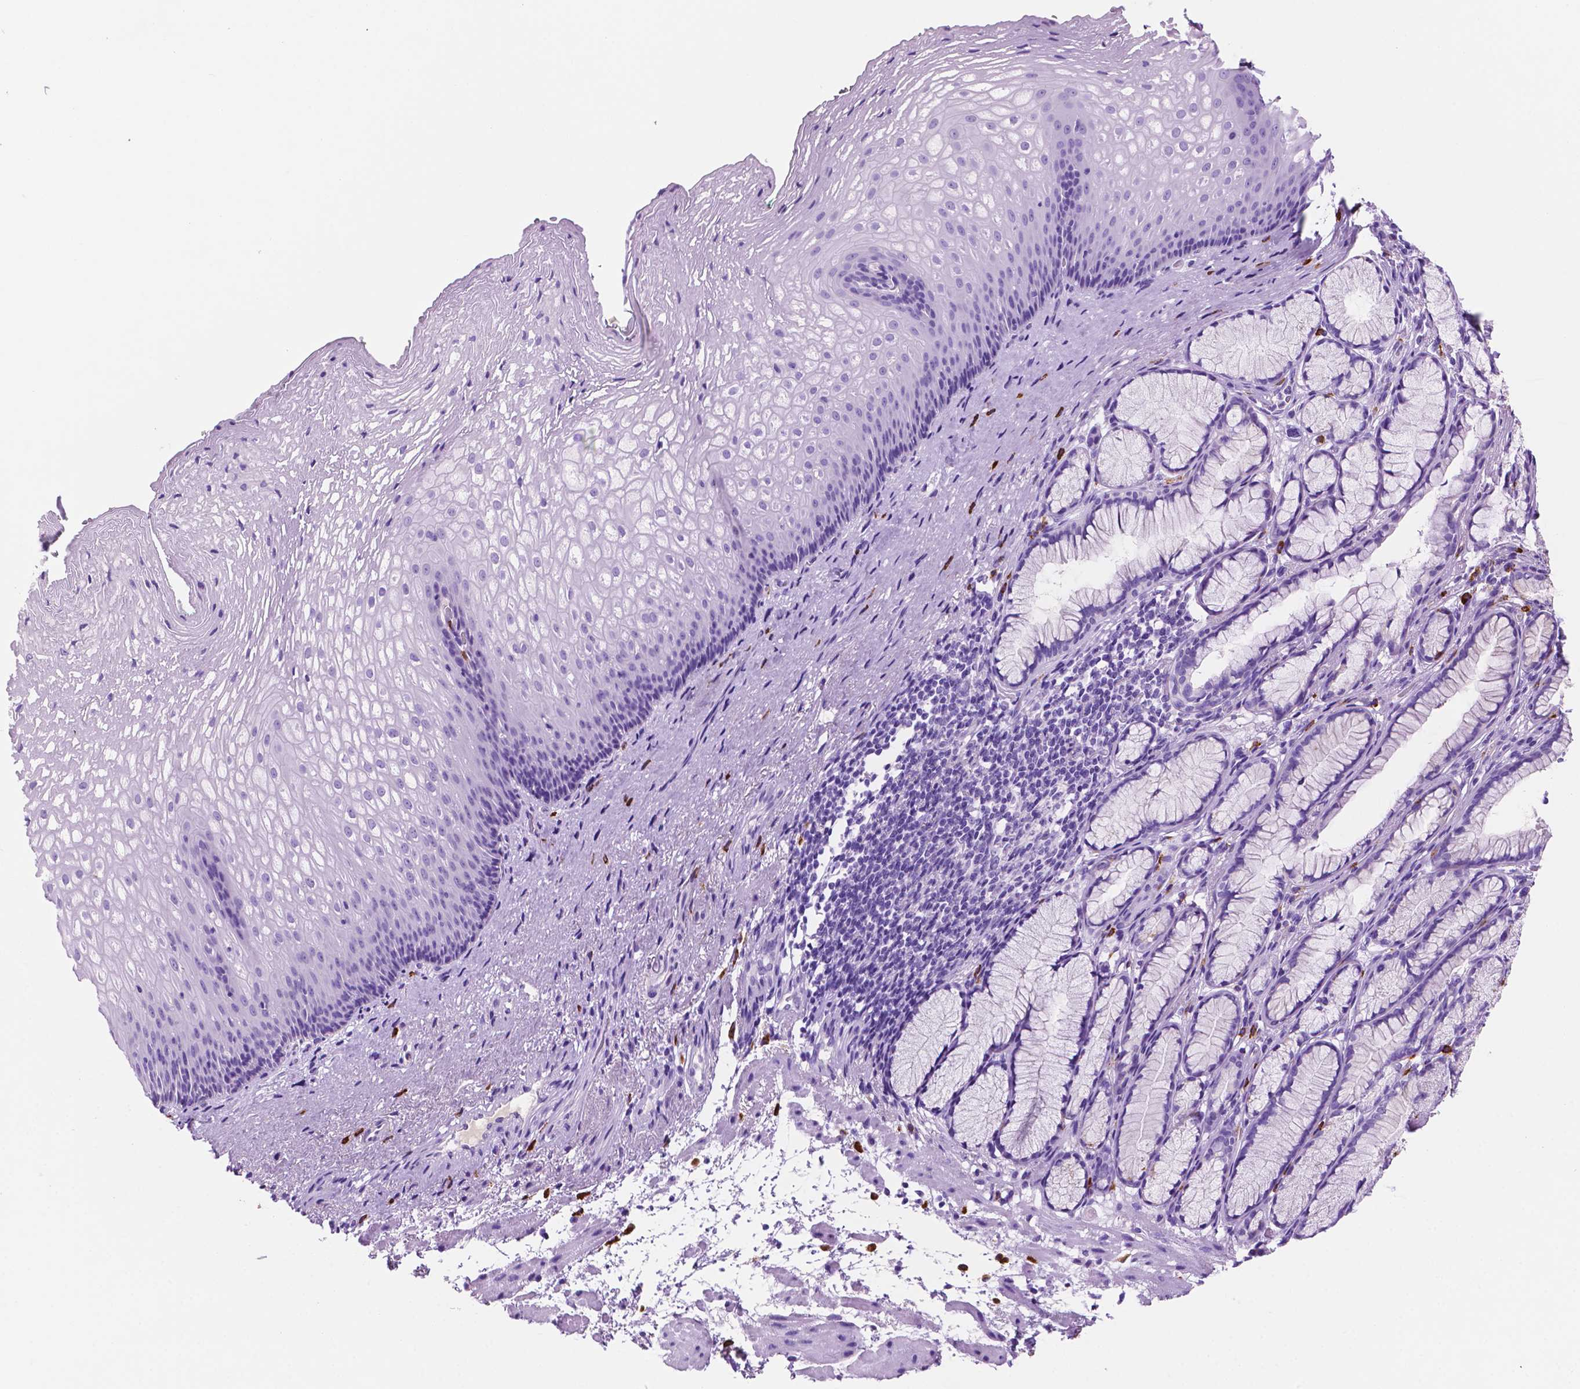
{"staining": {"intensity": "negative", "quantity": "none", "location": "none"}, "tissue": "esophagus", "cell_type": "Squamous epithelial cells", "image_type": "normal", "snomed": [{"axis": "morphology", "description": "Normal tissue, NOS"}, {"axis": "topography", "description": "Esophagus"}], "caption": "Immunohistochemical staining of normal esophagus shows no significant expression in squamous epithelial cells.", "gene": "FOXB2", "patient": {"sex": "male", "age": 76}}